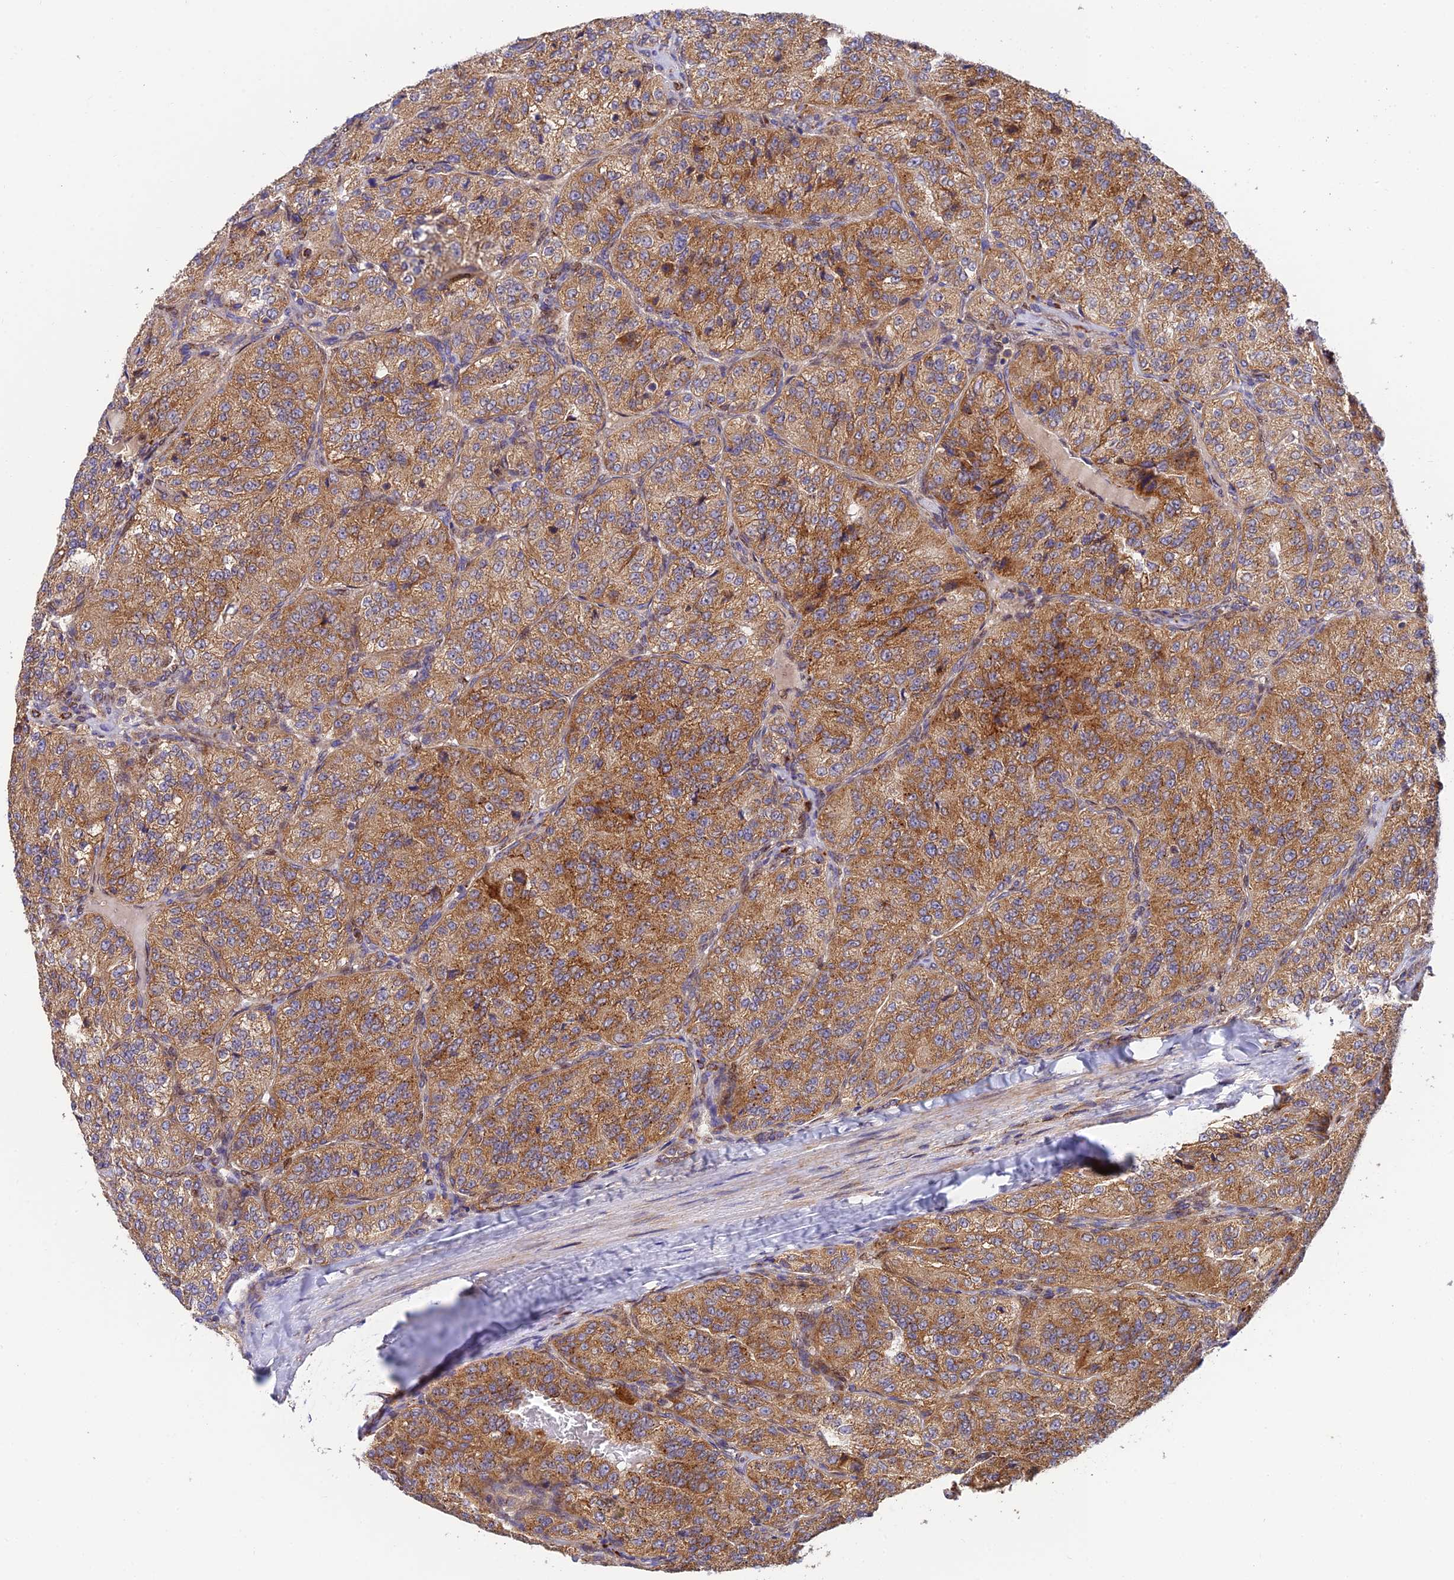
{"staining": {"intensity": "moderate", "quantity": ">75%", "location": "cytoplasmic/membranous"}, "tissue": "renal cancer", "cell_type": "Tumor cells", "image_type": "cancer", "snomed": [{"axis": "morphology", "description": "Adenocarcinoma, NOS"}, {"axis": "topography", "description": "Kidney"}], "caption": "IHC (DAB (3,3'-diaminobenzidine)) staining of renal adenocarcinoma reveals moderate cytoplasmic/membranous protein expression in about >75% of tumor cells.", "gene": "PODNL1", "patient": {"sex": "female", "age": 63}}